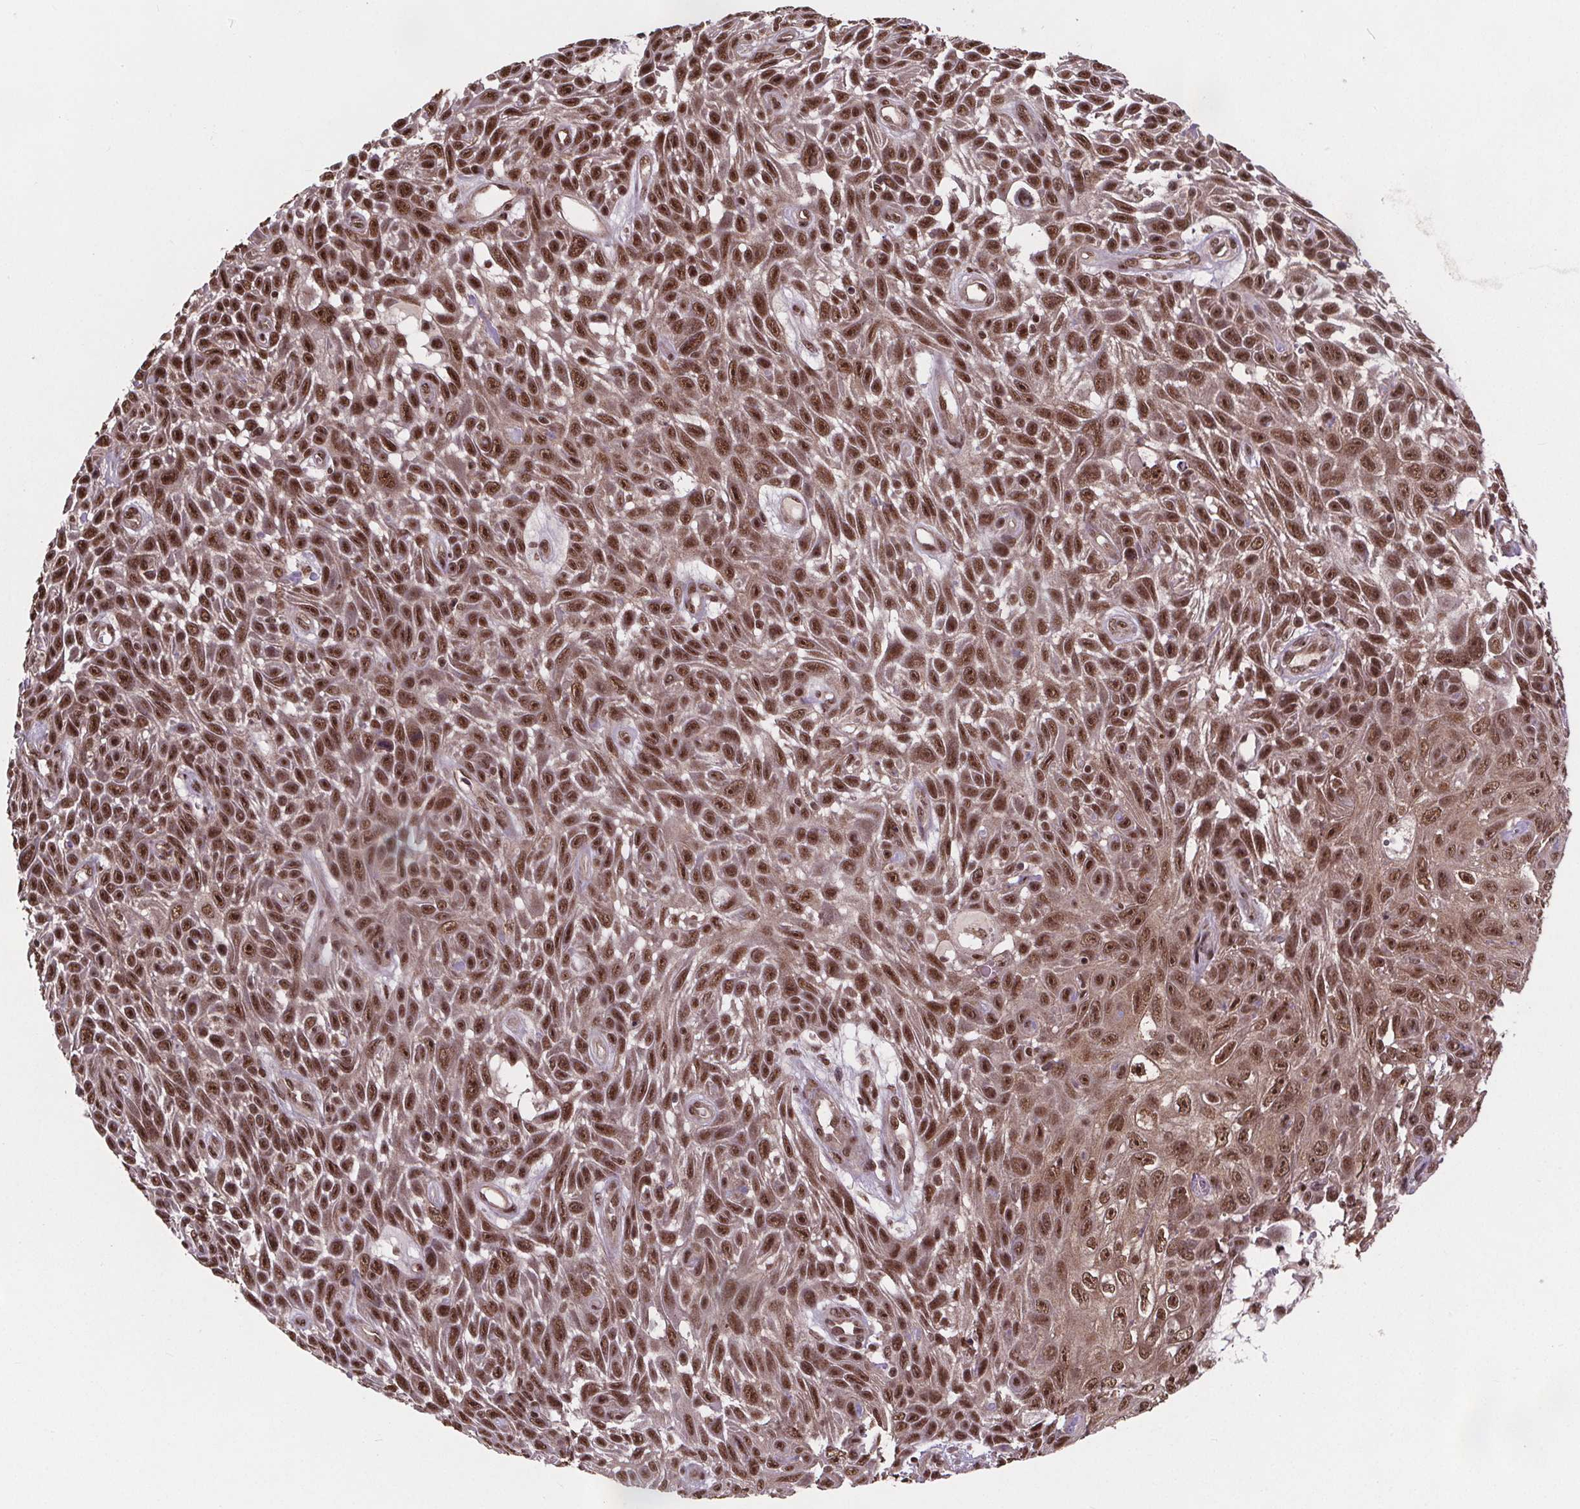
{"staining": {"intensity": "moderate", "quantity": ">75%", "location": "nuclear"}, "tissue": "skin cancer", "cell_type": "Tumor cells", "image_type": "cancer", "snomed": [{"axis": "morphology", "description": "Squamous cell carcinoma, NOS"}, {"axis": "topography", "description": "Skin"}], "caption": "Squamous cell carcinoma (skin) stained with a protein marker exhibits moderate staining in tumor cells.", "gene": "JARID2", "patient": {"sex": "male", "age": 82}}